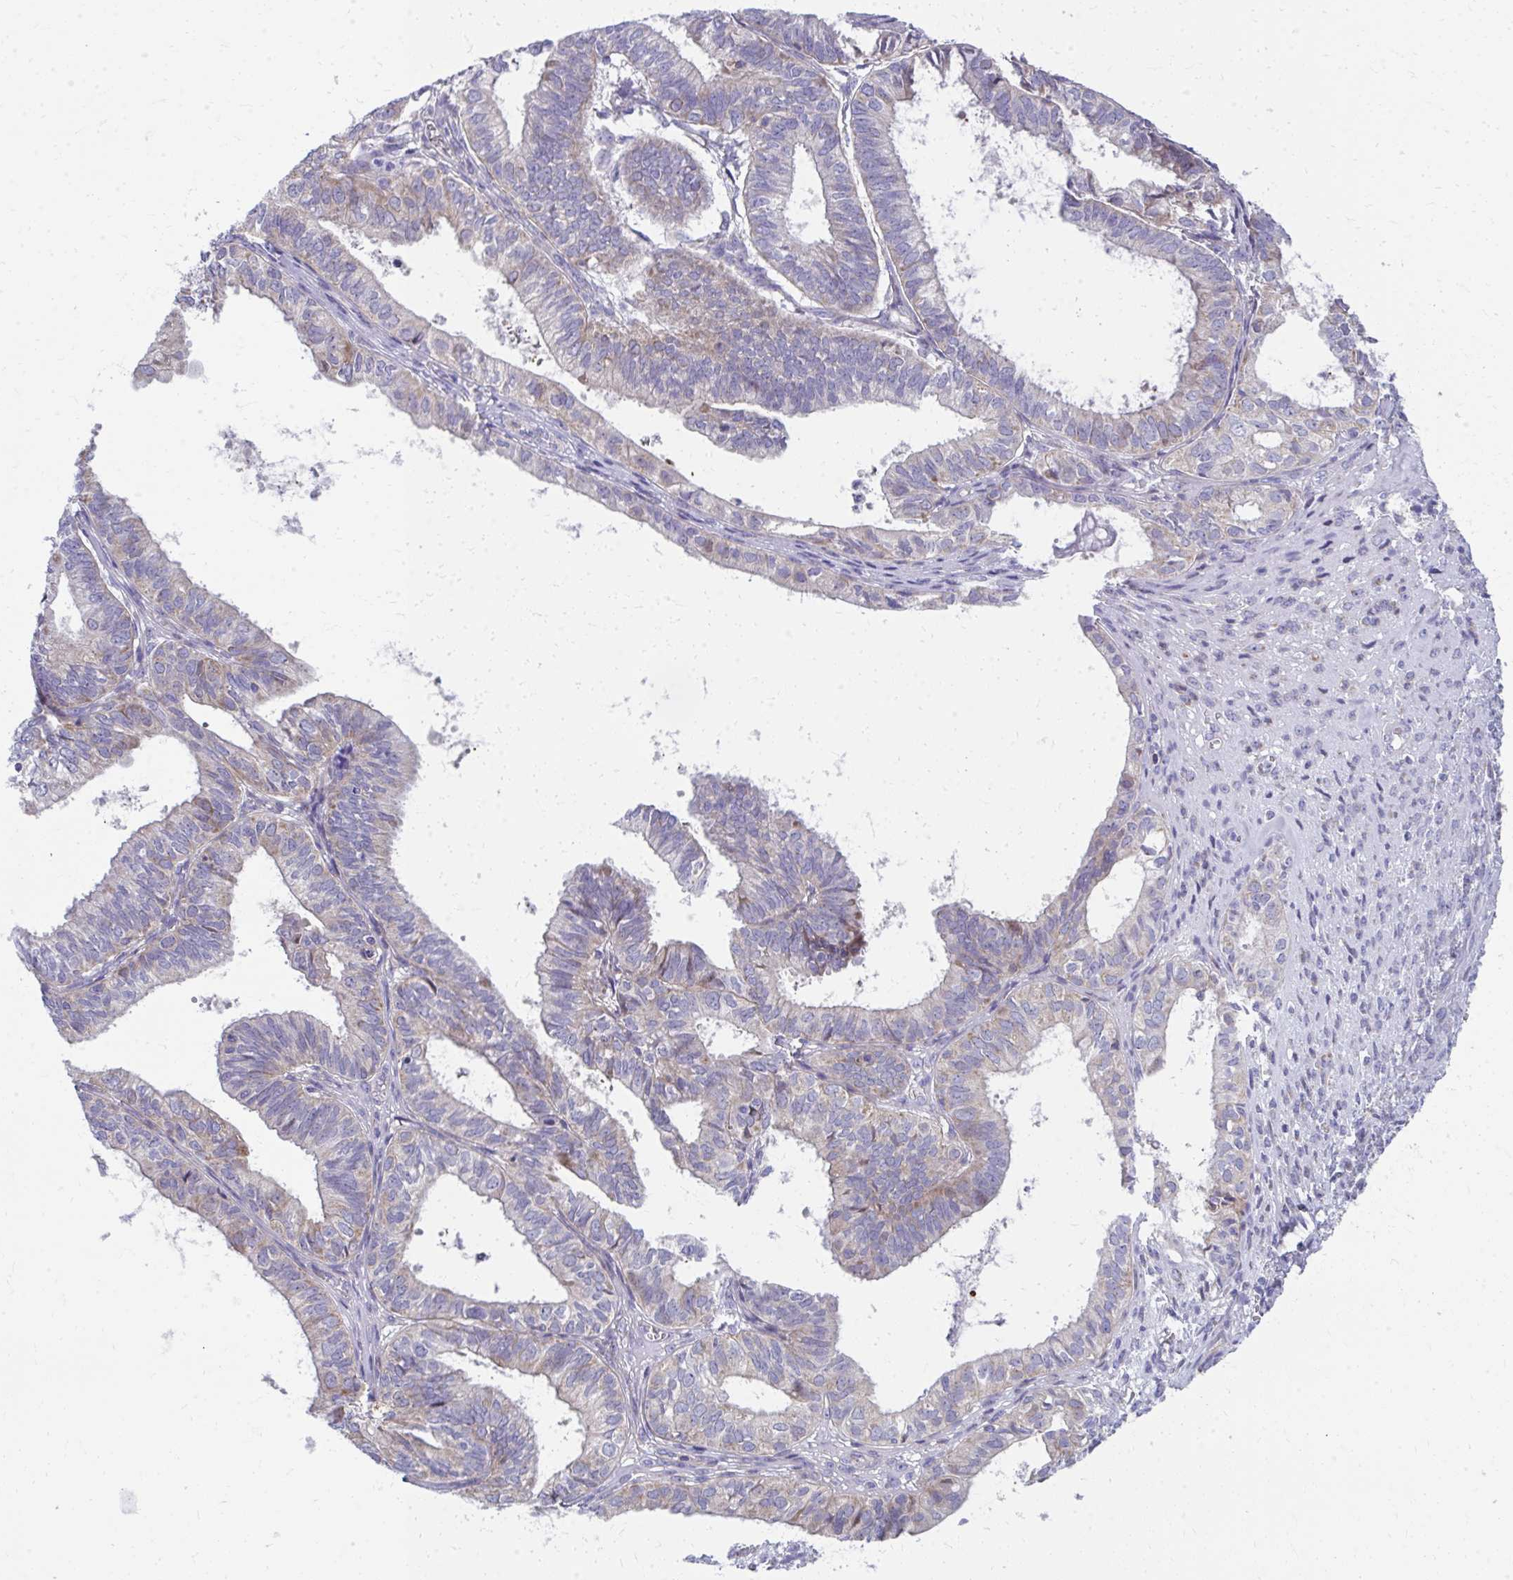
{"staining": {"intensity": "weak", "quantity": "<25%", "location": "cytoplasmic/membranous"}, "tissue": "ovarian cancer", "cell_type": "Tumor cells", "image_type": "cancer", "snomed": [{"axis": "morphology", "description": "Carcinoma, endometroid"}, {"axis": "topography", "description": "Ovary"}], "caption": "DAB immunohistochemical staining of ovarian cancer shows no significant staining in tumor cells. Brightfield microscopy of IHC stained with DAB (3,3'-diaminobenzidine) (brown) and hematoxylin (blue), captured at high magnification.", "gene": "IL37", "patient": {"sex": "female", "age": 64}}